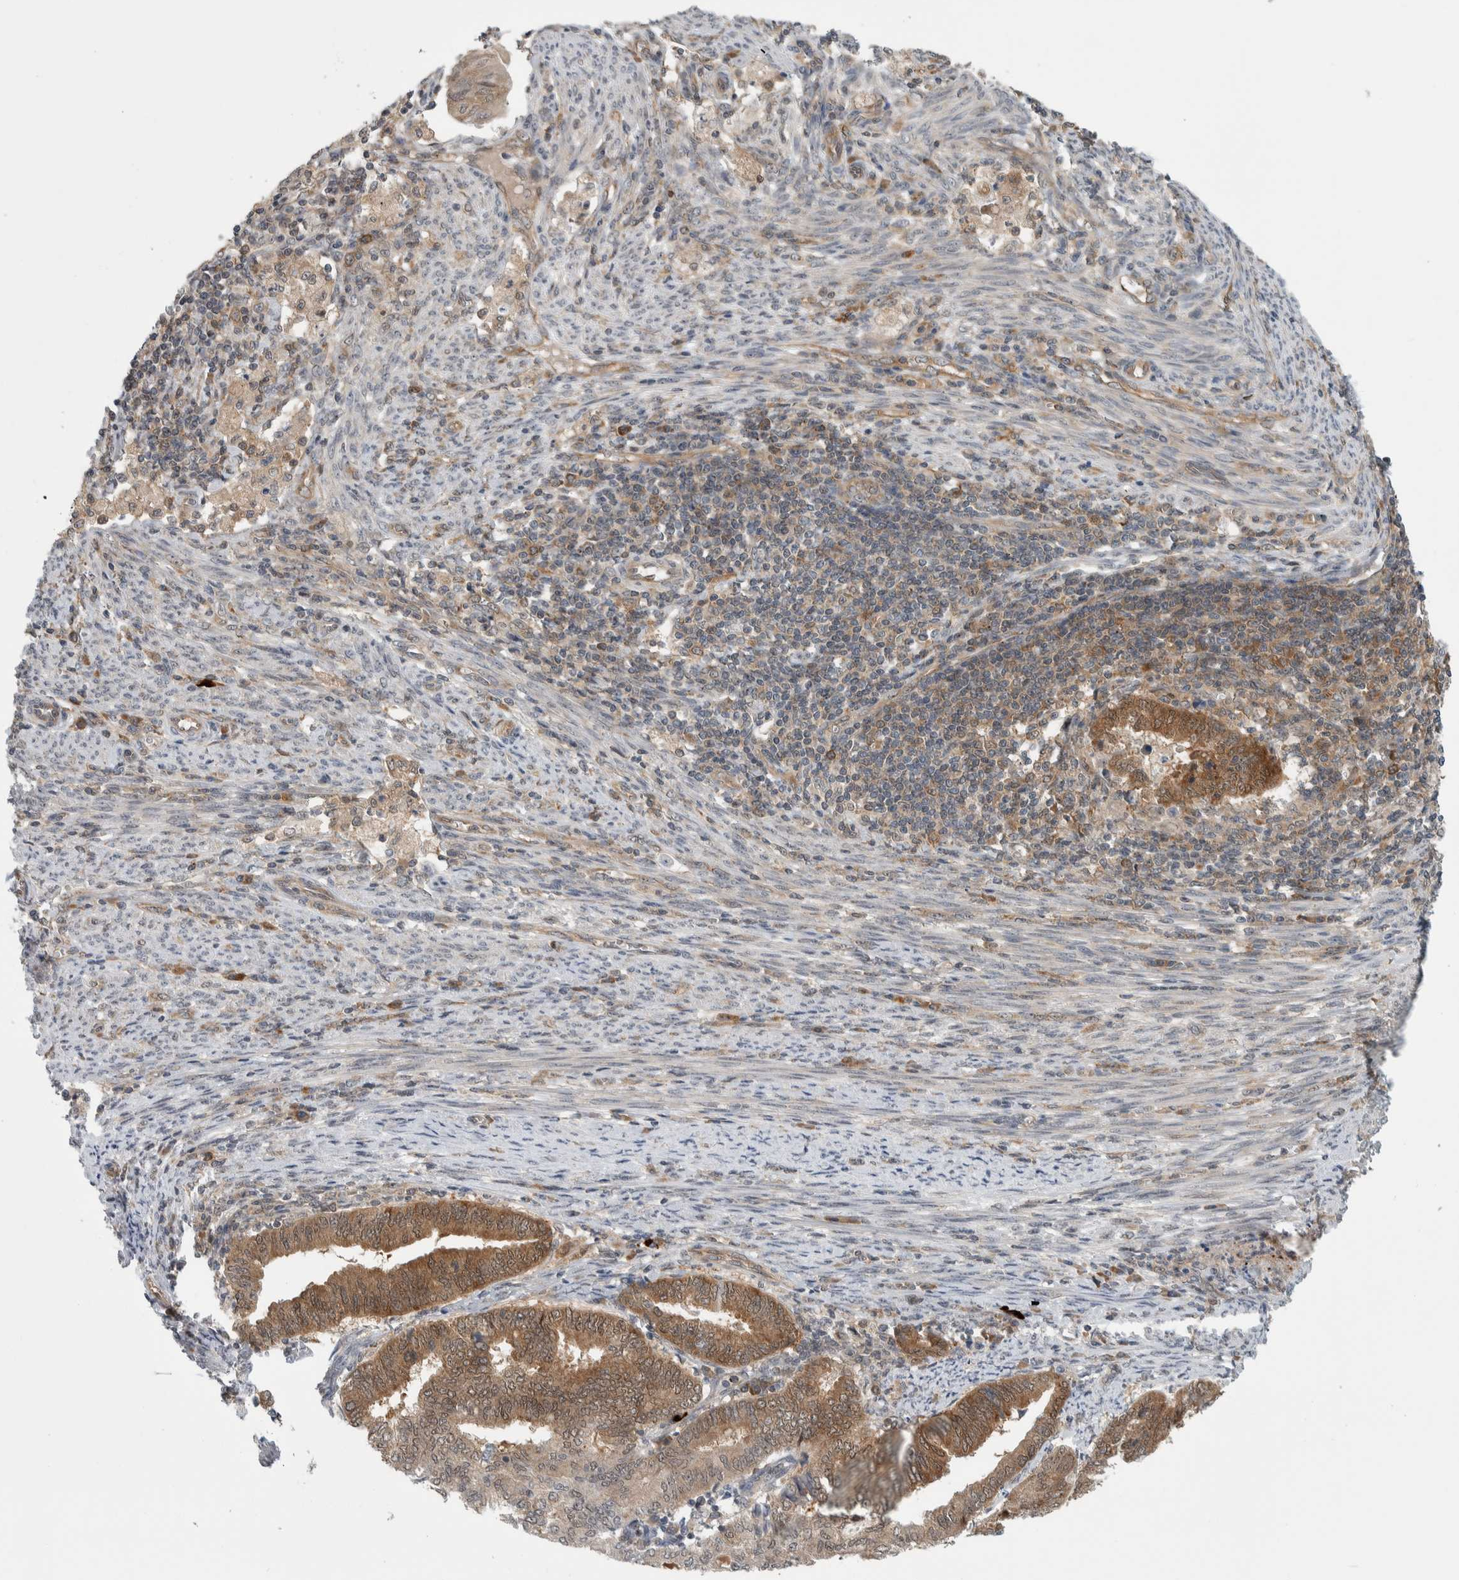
{"staining": {"intensity": "moderate", "quantity": ">75%", "location": "cytoplasmic/membranous"}, "tissue": "endometrial cancer", "cell_type": "Tumor cells", "image_type": "cancer", "snomed": [{"axis": "morphology", "description": "Polyp, NOS"}, {"axis": "morphology", "description": "Adenocarcinoma, NOS"}, {"axis": "morphology", "description": "Adenoma, NOS"}, {"axis": "topography", "description": "Endometrium"}], "caption": "Endometrial polyp stained with a protein marker reveals moderate staining in tumor cells.", "gene": "CCDC43", "patient": {"sex": "female", "age": 79}}